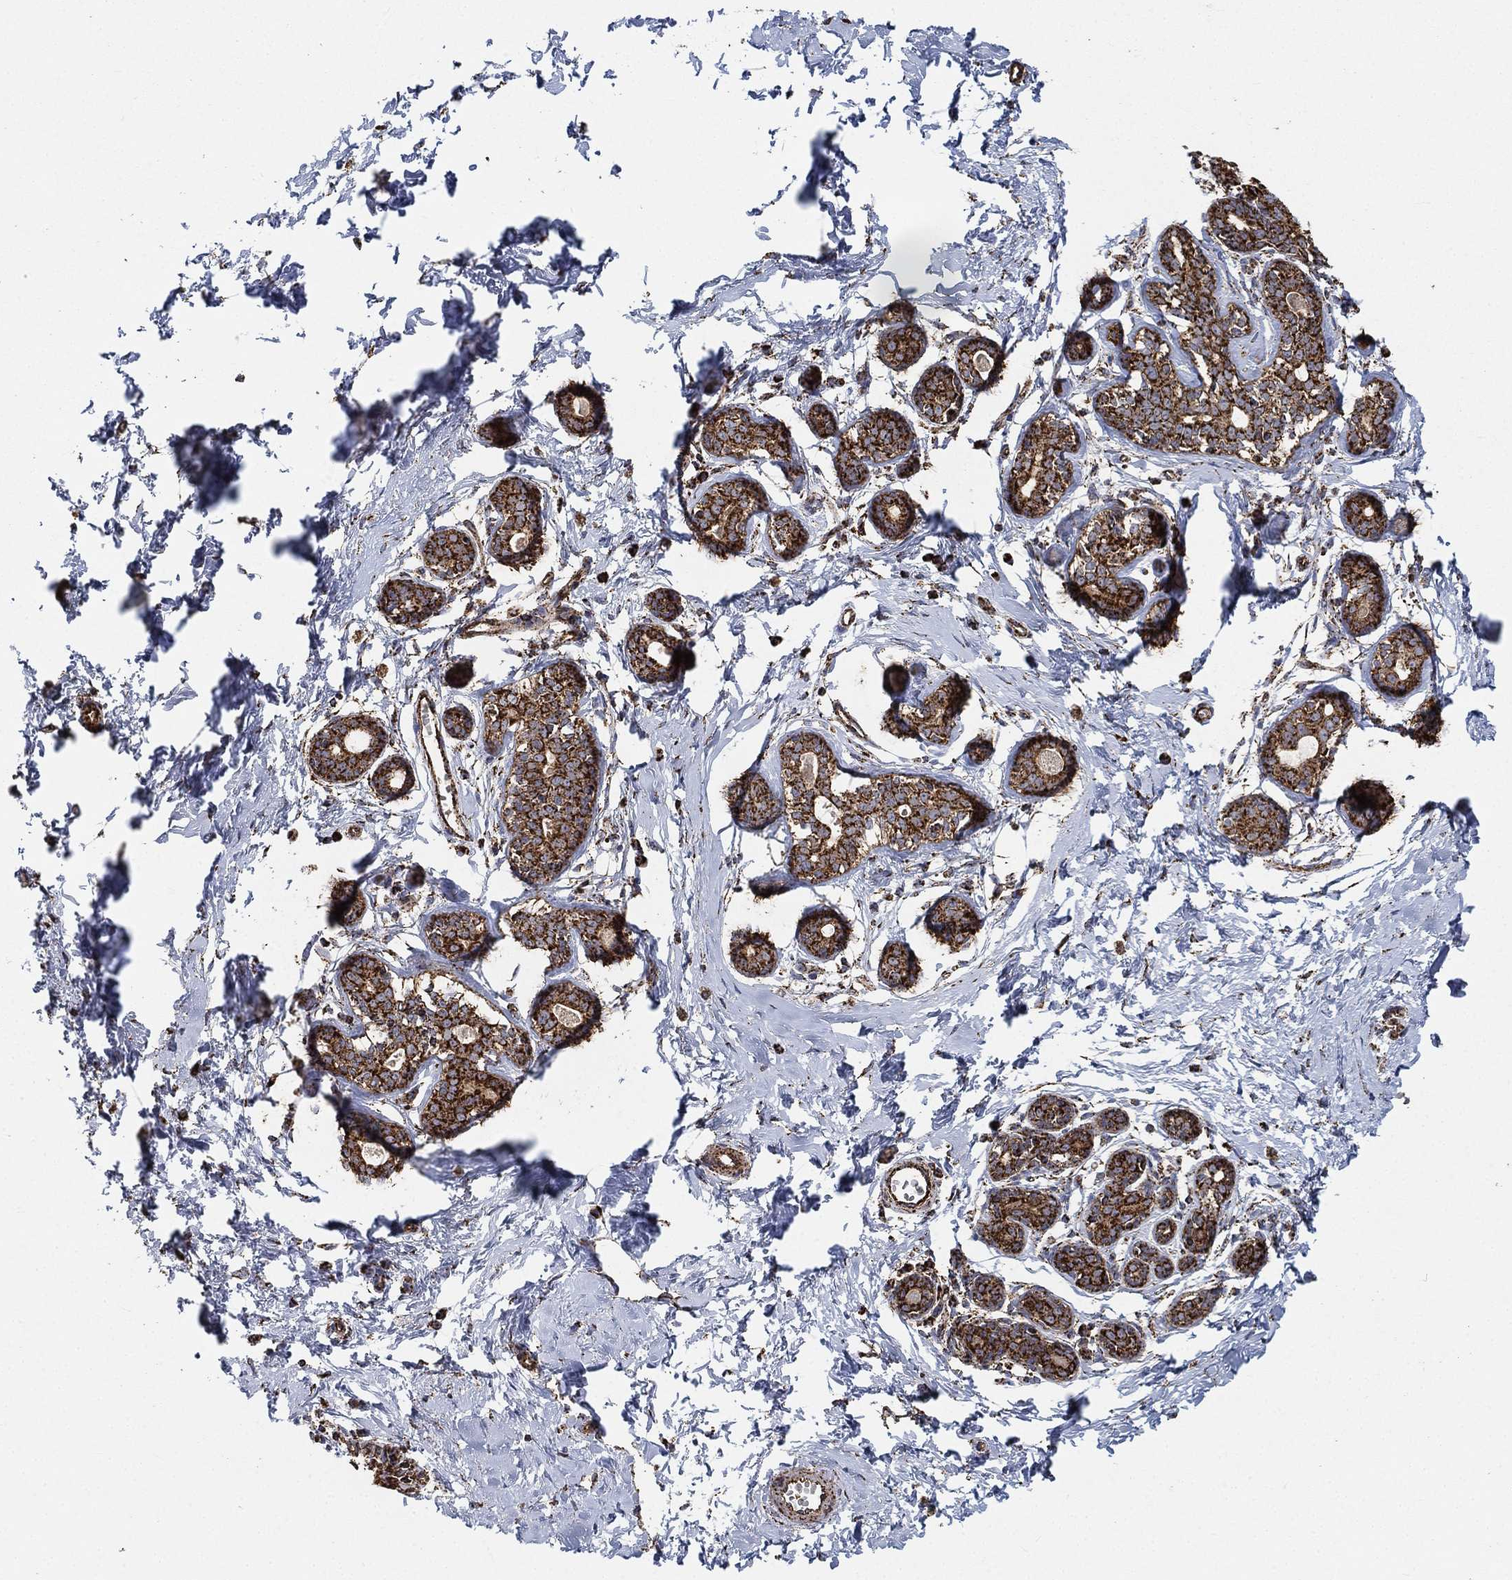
{"staining": {"intensity": "strong", "quantity": ">75%", "location": "cytoplasmic/membranous"}, "tissue": "breast", "cell_type": "Glandular cells", "image_type": "normal", "snomed": [{"axis": "morphology", "description": "Normal tissue, NOS"}, {"axis": "topography", "description": "Breast"}], "caption": "DAB (3,3'-diaminobenzidine) immunohistochemical staining of unremarkable breast demonstrates strong cytoplasmic/membranous protein positivity in approximately >75% of glandular cells. (DAB (3,3'-diaminobenzidine) = brown stain, brightfield microscopy at high magnification).", "gene": "SLC38A7", "patient": {"sex": "female", "age": 37}}